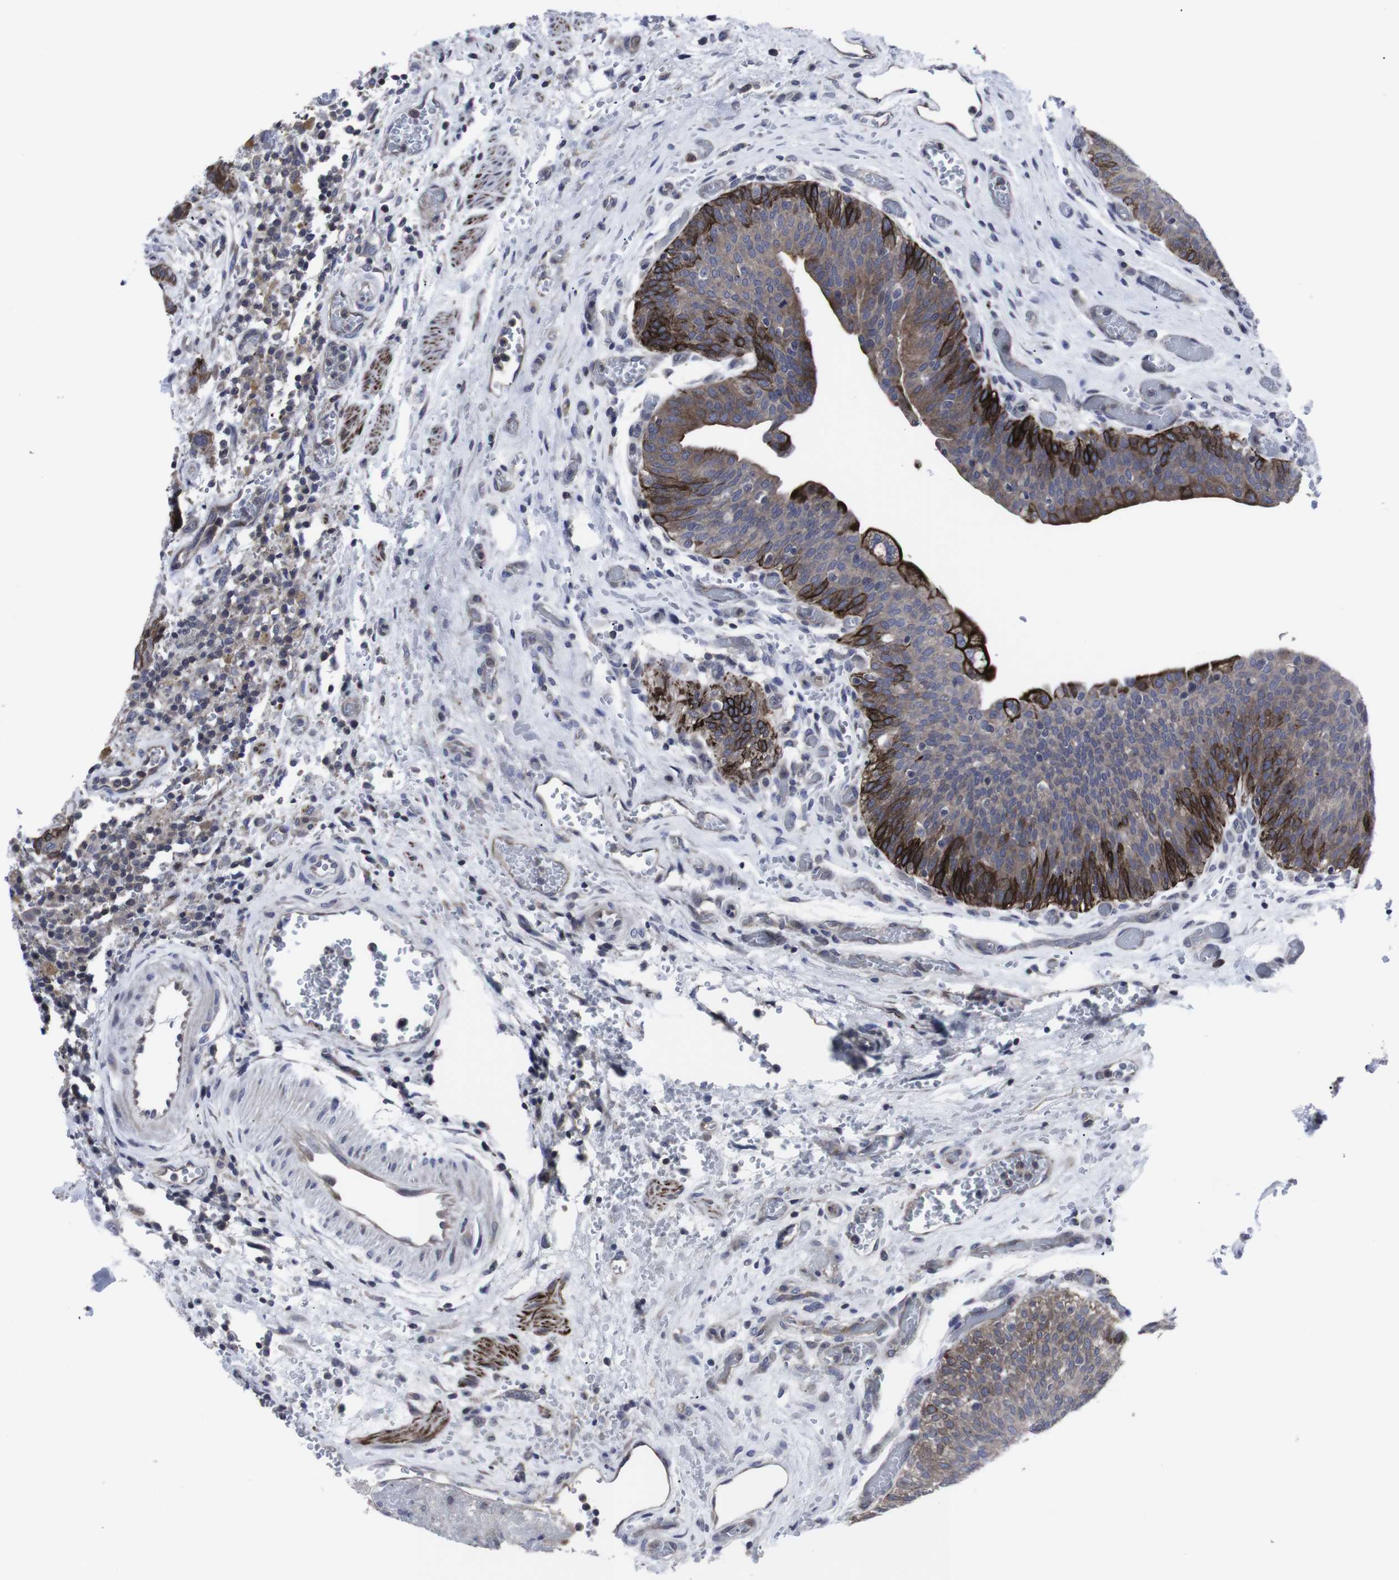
{"staining": {"intensity": "strong", "quantity": "25%-75%", "location": "cytoplasmic/membranous"}, "tissue": "urothelial cancer", "cell_type": "Tumor cells", "image_type": "cancer", "snomed": [{"axis": "morphology", "description": "Urothelial carcinoma, High grade"}, {"axis": "topography", "description": "Urinary bladder"}], "caption": "Protein analysis of urothelial cancer tissue exhibits strong cytoplasmic/membranous staining in approximately 25%-75% of tumor cells.", "gene": "HPRT1", "patient": {"sex": "male", "age": 35}}